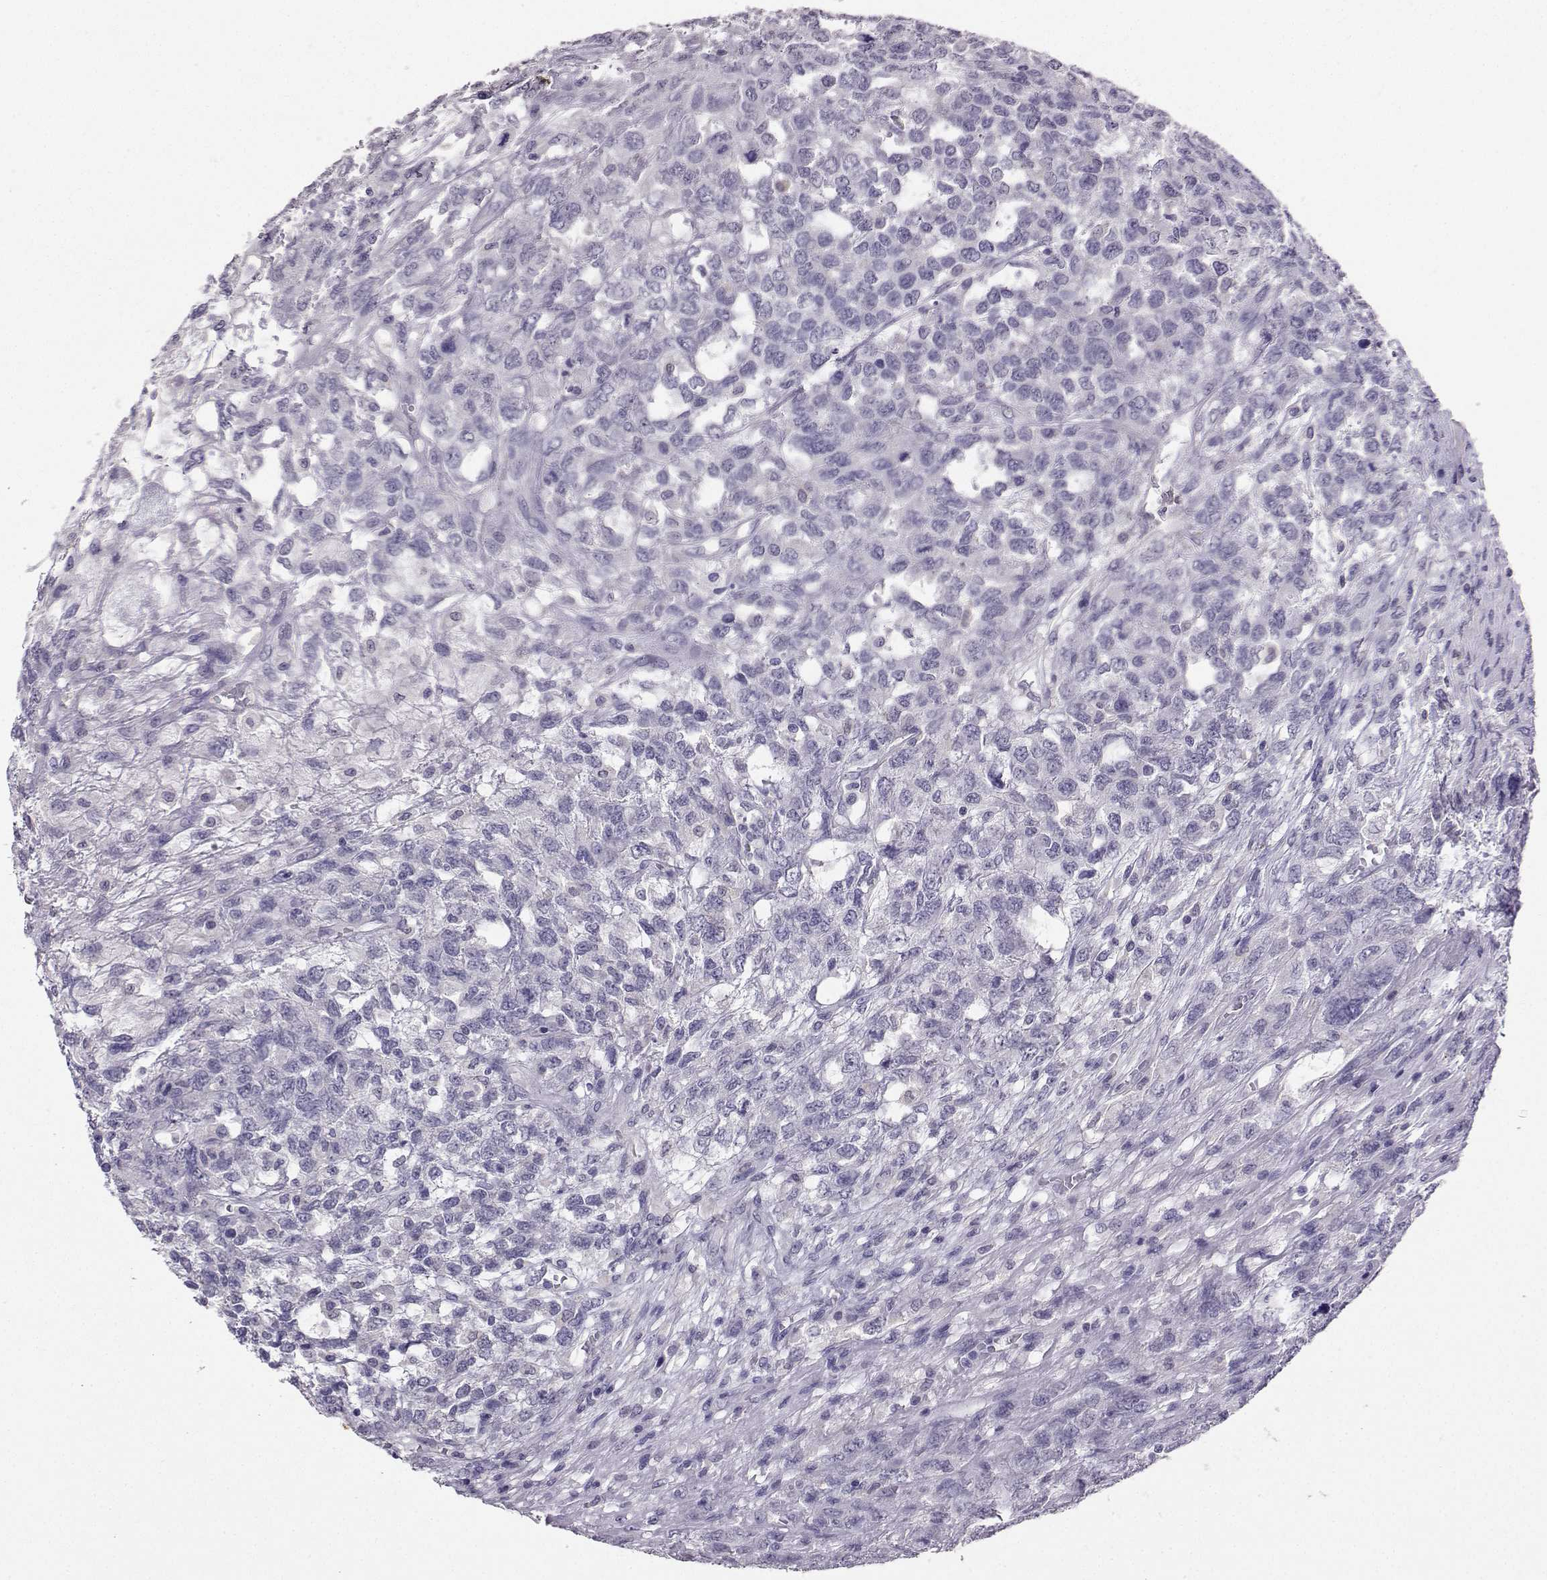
{"staining": {"intensity": "negative", "quantity": "none", "location": "none"}, "tissue": "testis cancer", "cell_type": "Tumor cells", "image_type": "cancer", "snomed": [{"axis": "morphology", "description": "Seminoma, NOS"}, {"axis": "topography", "description": "Testis"}], "caption": "An image of seminoma (testis) stained for a protein demonstrates no brown staining in tumor cells.", "gene": "TBR1", "patient": {"sex": "male", "age": 52}}